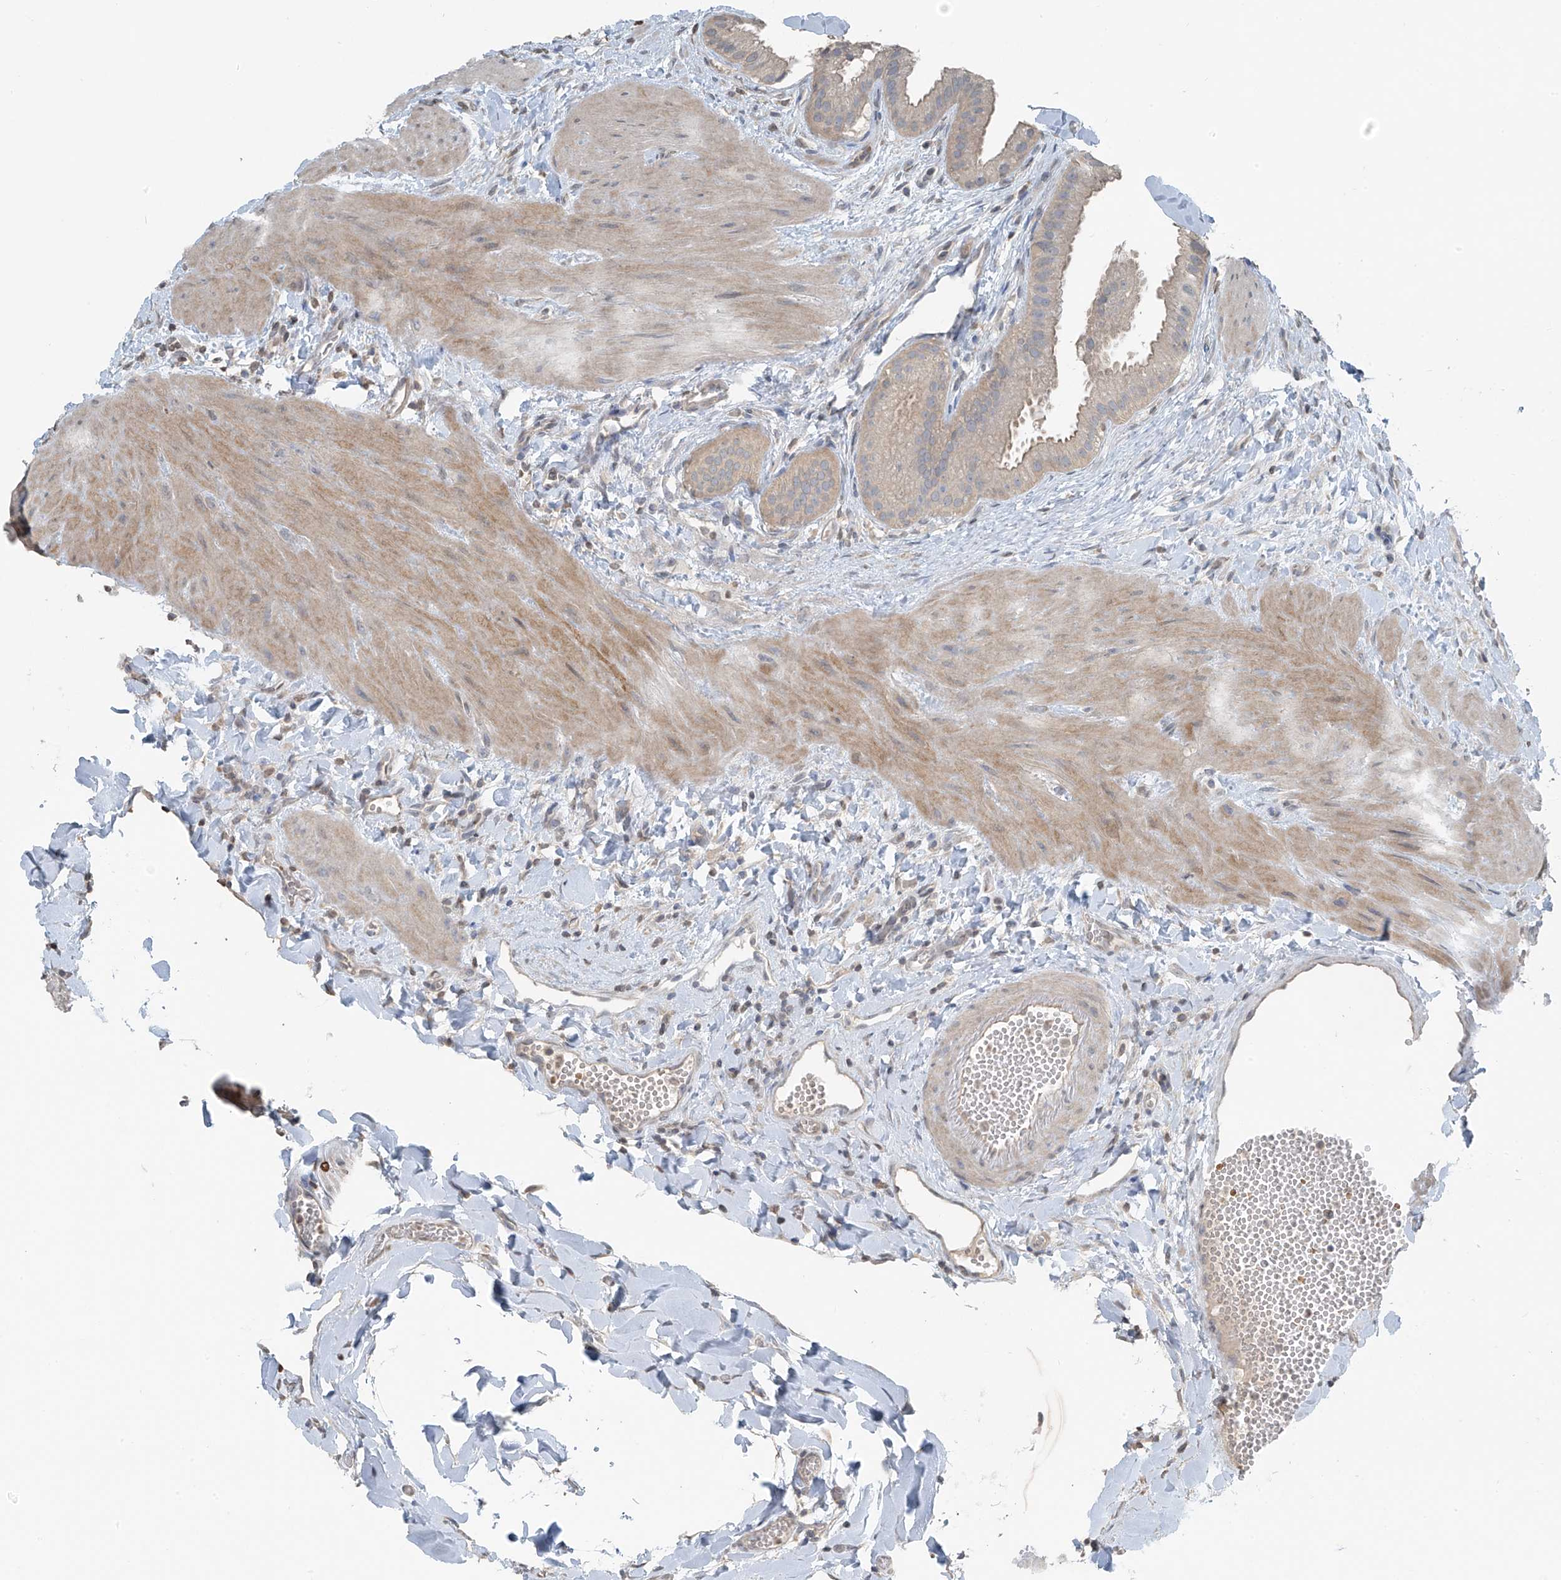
{"staining": {"intensity": "weak", "quantity": "25%-75%", "location": "cytoplasmic/membranous"}, "tissue": "gallbladder", "cell_type": "Glandular cells", "image_type": "normal", "snomed": [{"axis": "morphology", "description": "Normal tissue, NOS"}, {"axis": "topography", "description": "Gallbladder"}], "caption": "An image of human gallbladder stained for a protein reveals weak cytoplasmic/membranous brown staining in glandular cells.", "gene": "HOXA11", "patient": {"sex": "male", "age": 55}}